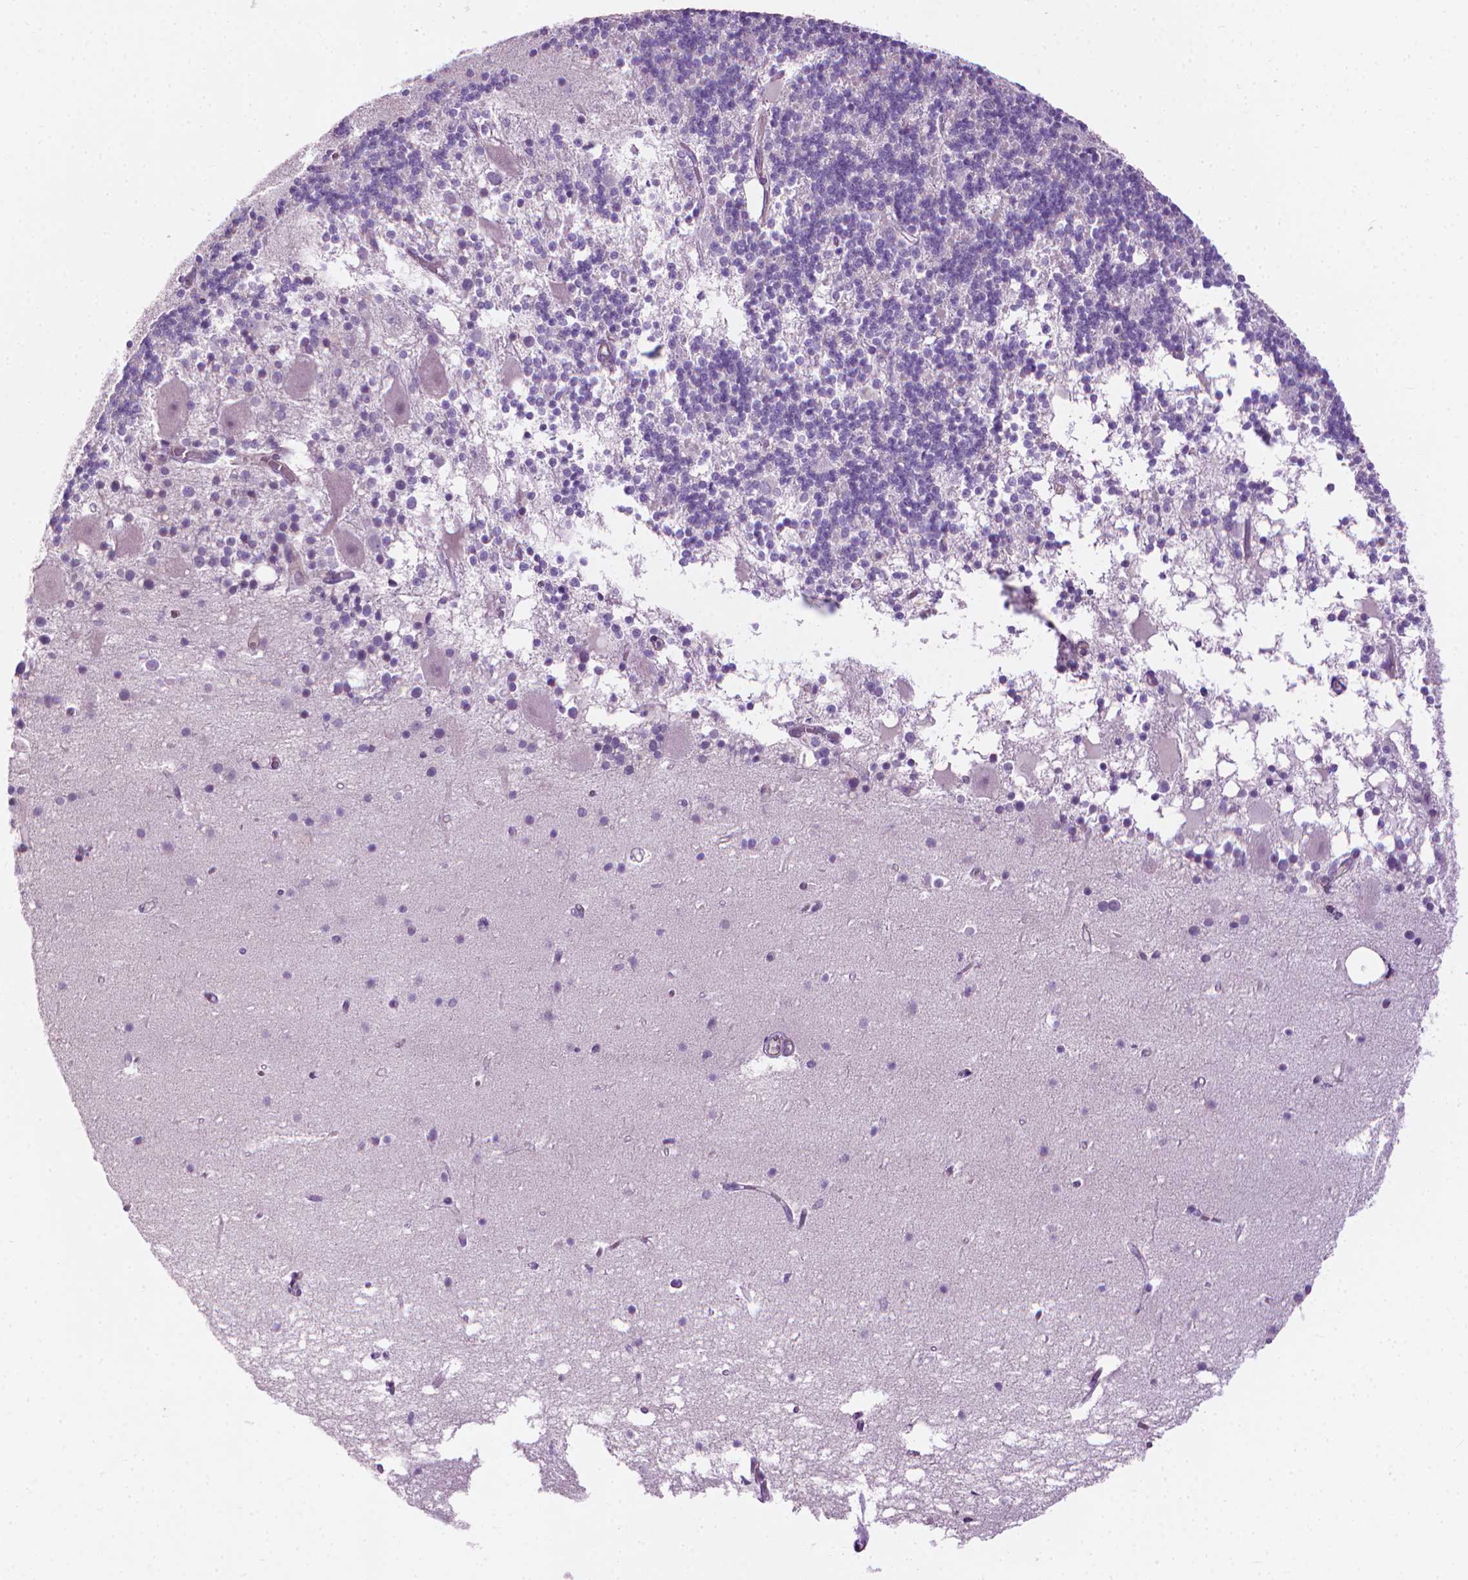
{"staining": {"intensity": "negative", "quantity": "none", "location": "none"}, "tissue": "cerebellum", "cell_type": "Cells in granular layer", "image_type": "normal", "snomed": [{"axis": "morphology", "description": "Normal tissue, NOS"}, {"axis": "topography", "description": "Cerebellum"}], "caption": "A photomicrograph of cerebellum stained for a protein exhibits no brown staining in cells in granular layer. Brightfield microscopy of immunohistochemistry stained with DAB (brown) and hematoxylin (blue), captured at high magnification.", "gene": "KRT73", "patient": {"sex": "male", "age": 70}}